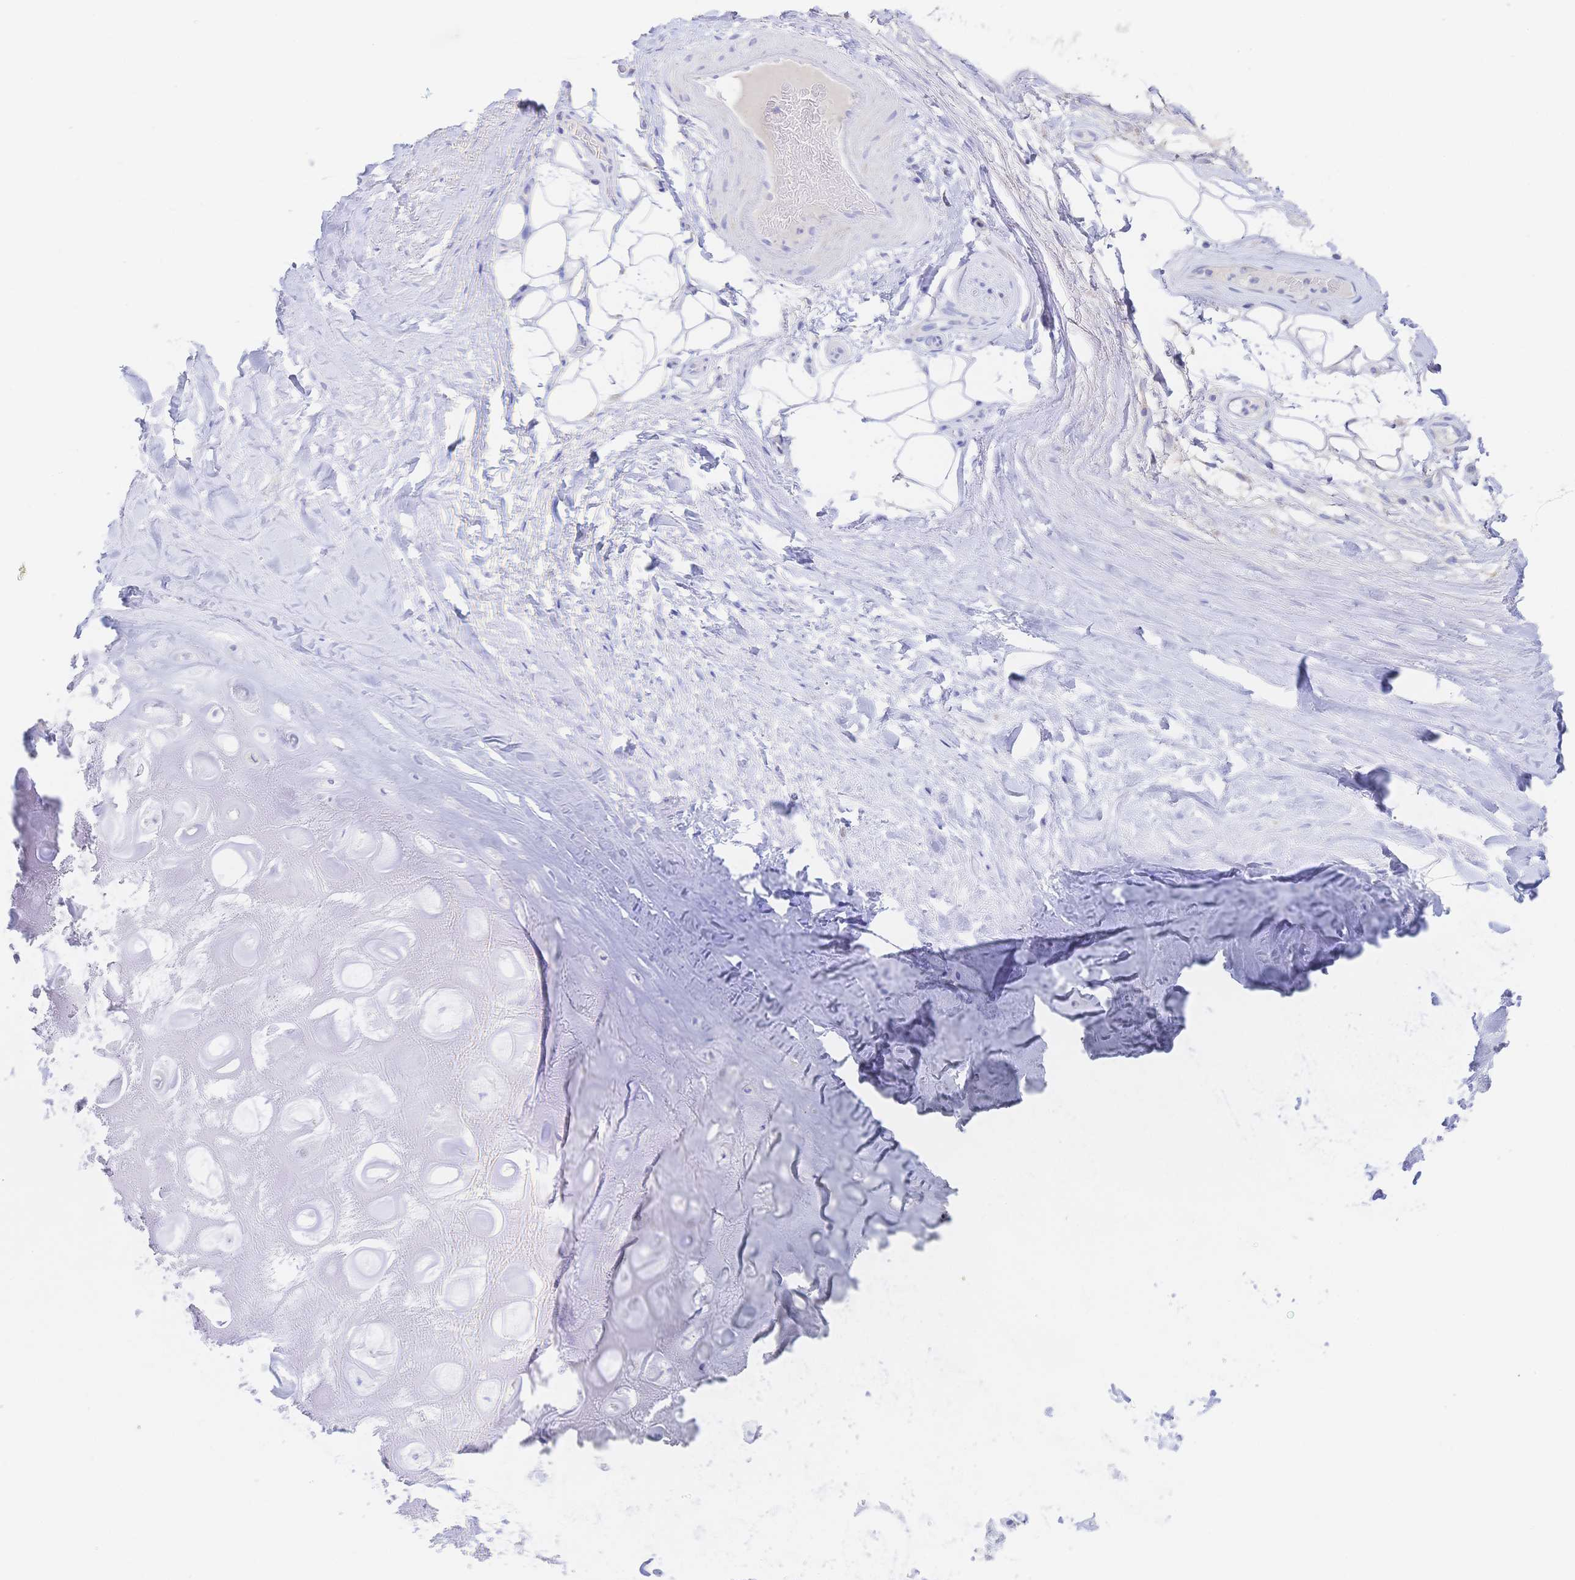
{"staining": {"intensity": "negative", "quantity": "none", "location": "none"}, "tissue": "adipose tissue", "cell_type": "Adipocytes", "image_type": "normal", "snomed": [{"axis": "morphology", "description": "Normal tissue, NOS"}, {"axis": "topography", "description": "Lymph node"}, {"axis": "topography", "description": "Cartilage tissue"}, {"axis": "topography", "description": "Nasopharynx"}], "caption": "This is an immunohistochemistry photomicrograph of unremarkable adipose tissue. There is no positivity in adipocytes.", "gene": "SYNGR4", "patient": {"sex": "male", "age": 63}}